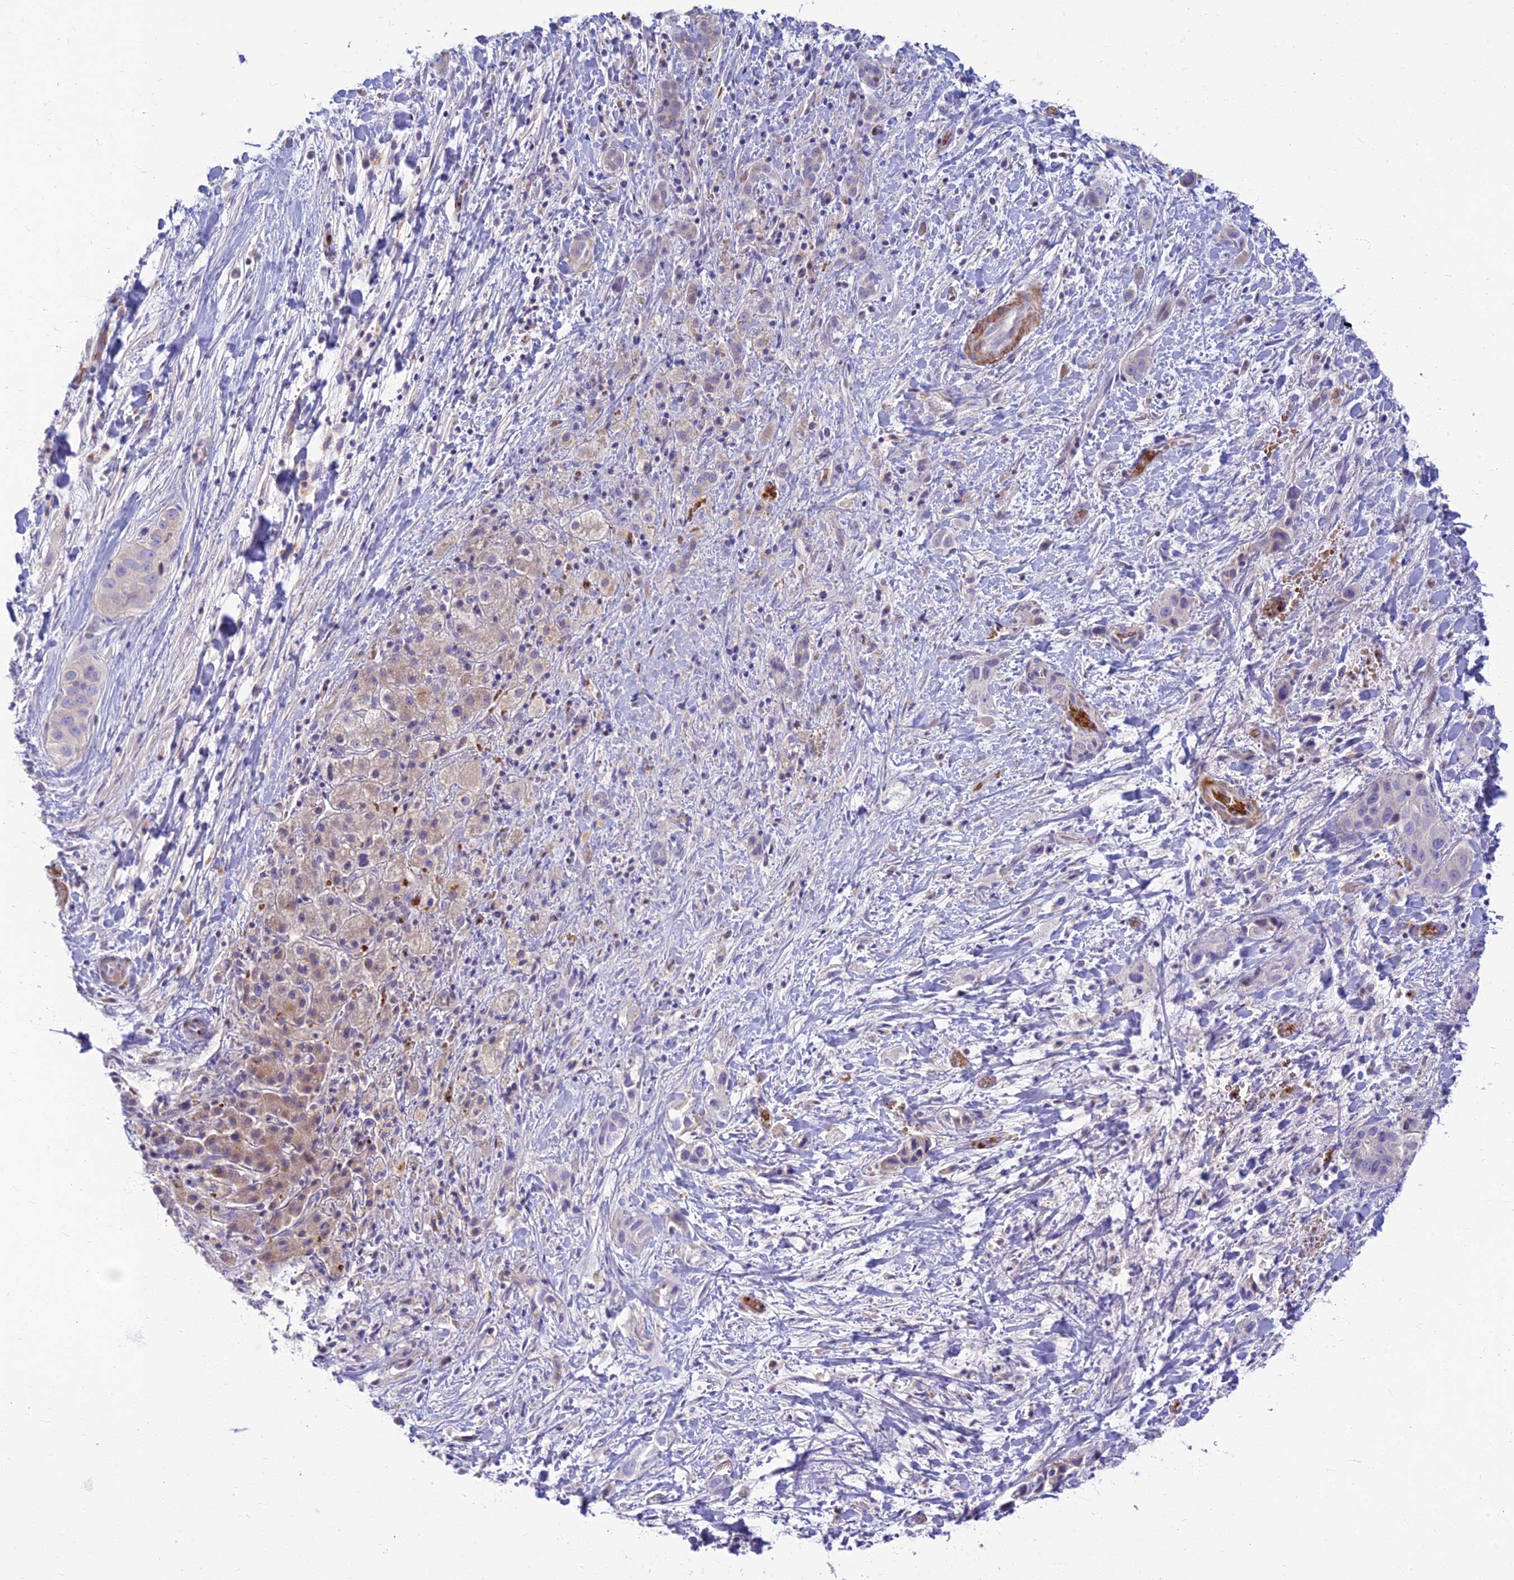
{"staining": {"intensity": "negative", "quantity": "none", "location": "none"}, "tissue": "liver cancer", "cell_type": "Tumor cells", "image_type": "cancer", "snomed": [{"axis": "morphology", "description": "Cholangiocarcinoma"}, {"axis": "topography", "description": "Liver"}], "caption": "Immunohistochemistry (IHC) histopathology image of liver cholangiocarcinoma stained for a protein (brown), which reveals no staining in tumor cells.", "gene": "CLIP4", "patient": {"sex": "female", "age": 52}}